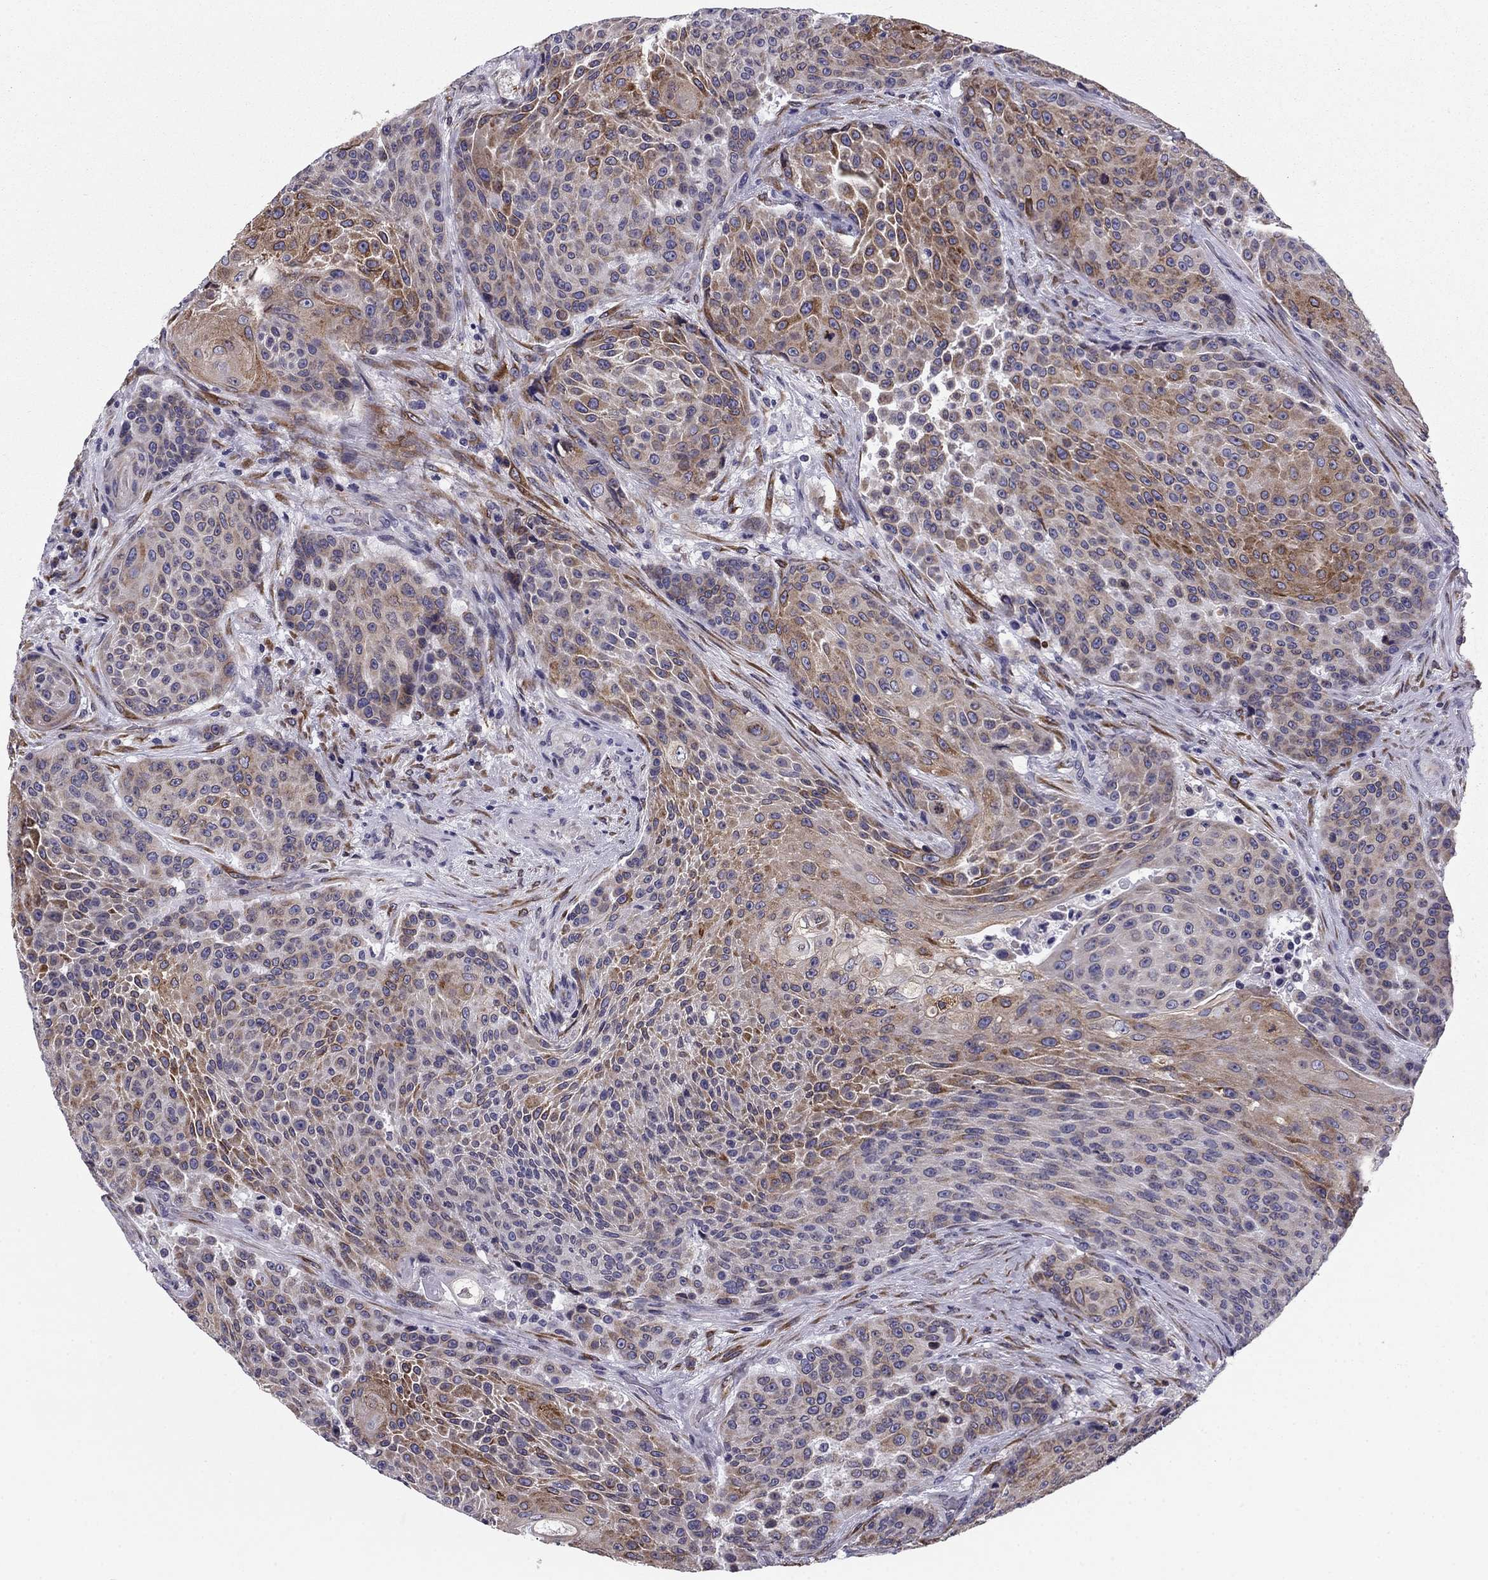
{"staining": {"intensity": "moderate", "quantity": "25%-75%", "location": "cytoplasmic/membranous"}, "tissue": "urothelial cancer", "cell_type": "Tumor cells", "image_type": "cancer", "snomed": [{"axis": "morphology", "description": "Urothelial carcinoma, High grade"}, {"axis": "topography", "description": "Urinary bladder"}], "caption": "The micrograph shows immunohistochemical staining of urothelial cancer. There is moderate cytoplasmic/membranous expression is seen in about 25%-75% of tumor cells.", "gene": "TMED3", "patient": {"sex": "female", "age": 63}}